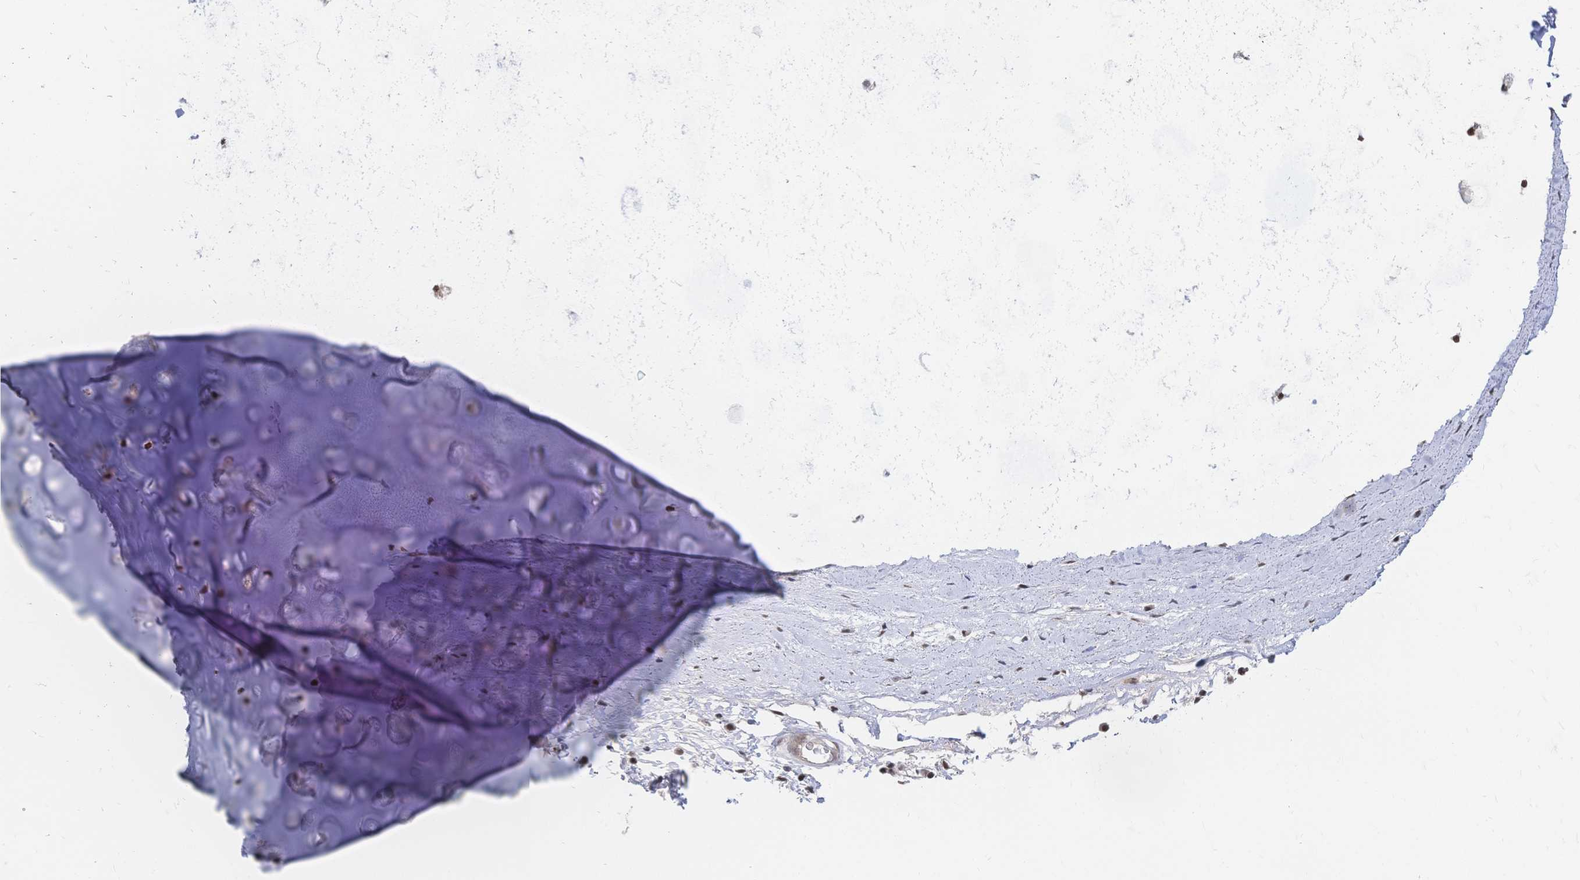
{"staining": {"intensity": "moderate", "quantity": "25%-75%", "location": "nuclear"}, "tissue": "adipose tissue", "cell_type": "Adipocytes", "image_type": "normal", "snomed": [{"axis": "morphology", "description": "Normal tissue, NOS"}, {"axis": "morphology", "description": "Degeneration, NOS"}, {"axis": "topography", "description": "Cartilage tissue"}, {"axis": "topography", "description": "Lung"}], "caption": "IHC image of benign adipose tissue: human adipose tissue stained using IHC displays medium levels of moderate protein expression localized specifically in the nuclear of adipocytes, appearing as a nuclear brown color.", "gene": "NELFA", "patient": {"sex": "female", "age": 61}}